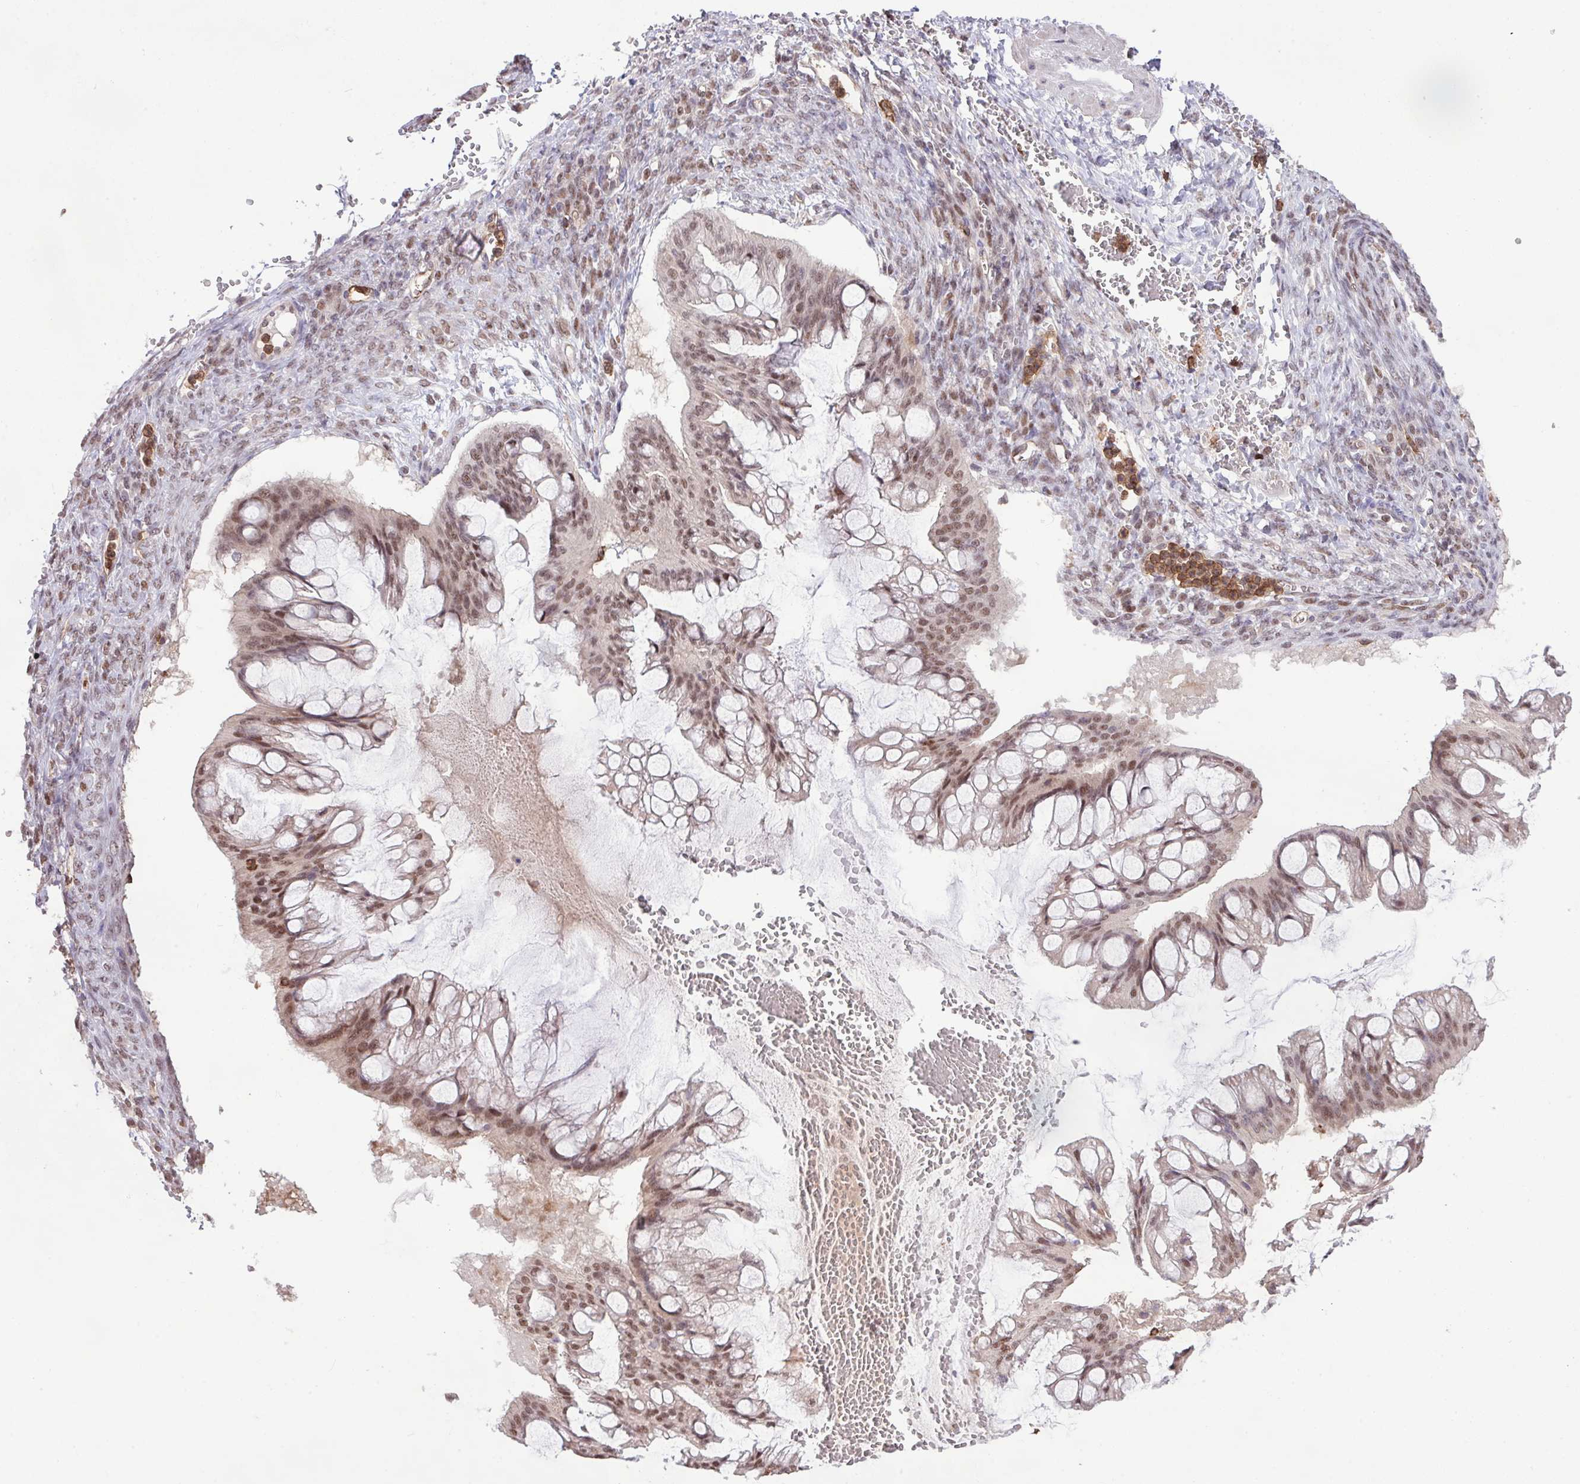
{"staining": {"intensity": "moderate", "quantity": ">75%", "location": "nuclear"}, "tissue": "ovarian cancer", "cell_type": "Tumor cells", "image_type": "cancer", "snomed": [{"axis": "morphology", "description": "Cystadenocarcinoma, mucinous, NOS"}, {"axis": "topography", "description": "Ovary"}], "caption": "Immunohistochemistry (DAB (3,3'-diaminobenzidine)) staining of human ovarian cancer reveals moderate nuclear protein staining in approximately >75% of tumor cells. (DAB (3,3'-diaminobenzidine) IHC, brown staining for protein, blue staining for nuclei).", "gene": "GON7", "patient": {"sex": "female", "age": 73}}